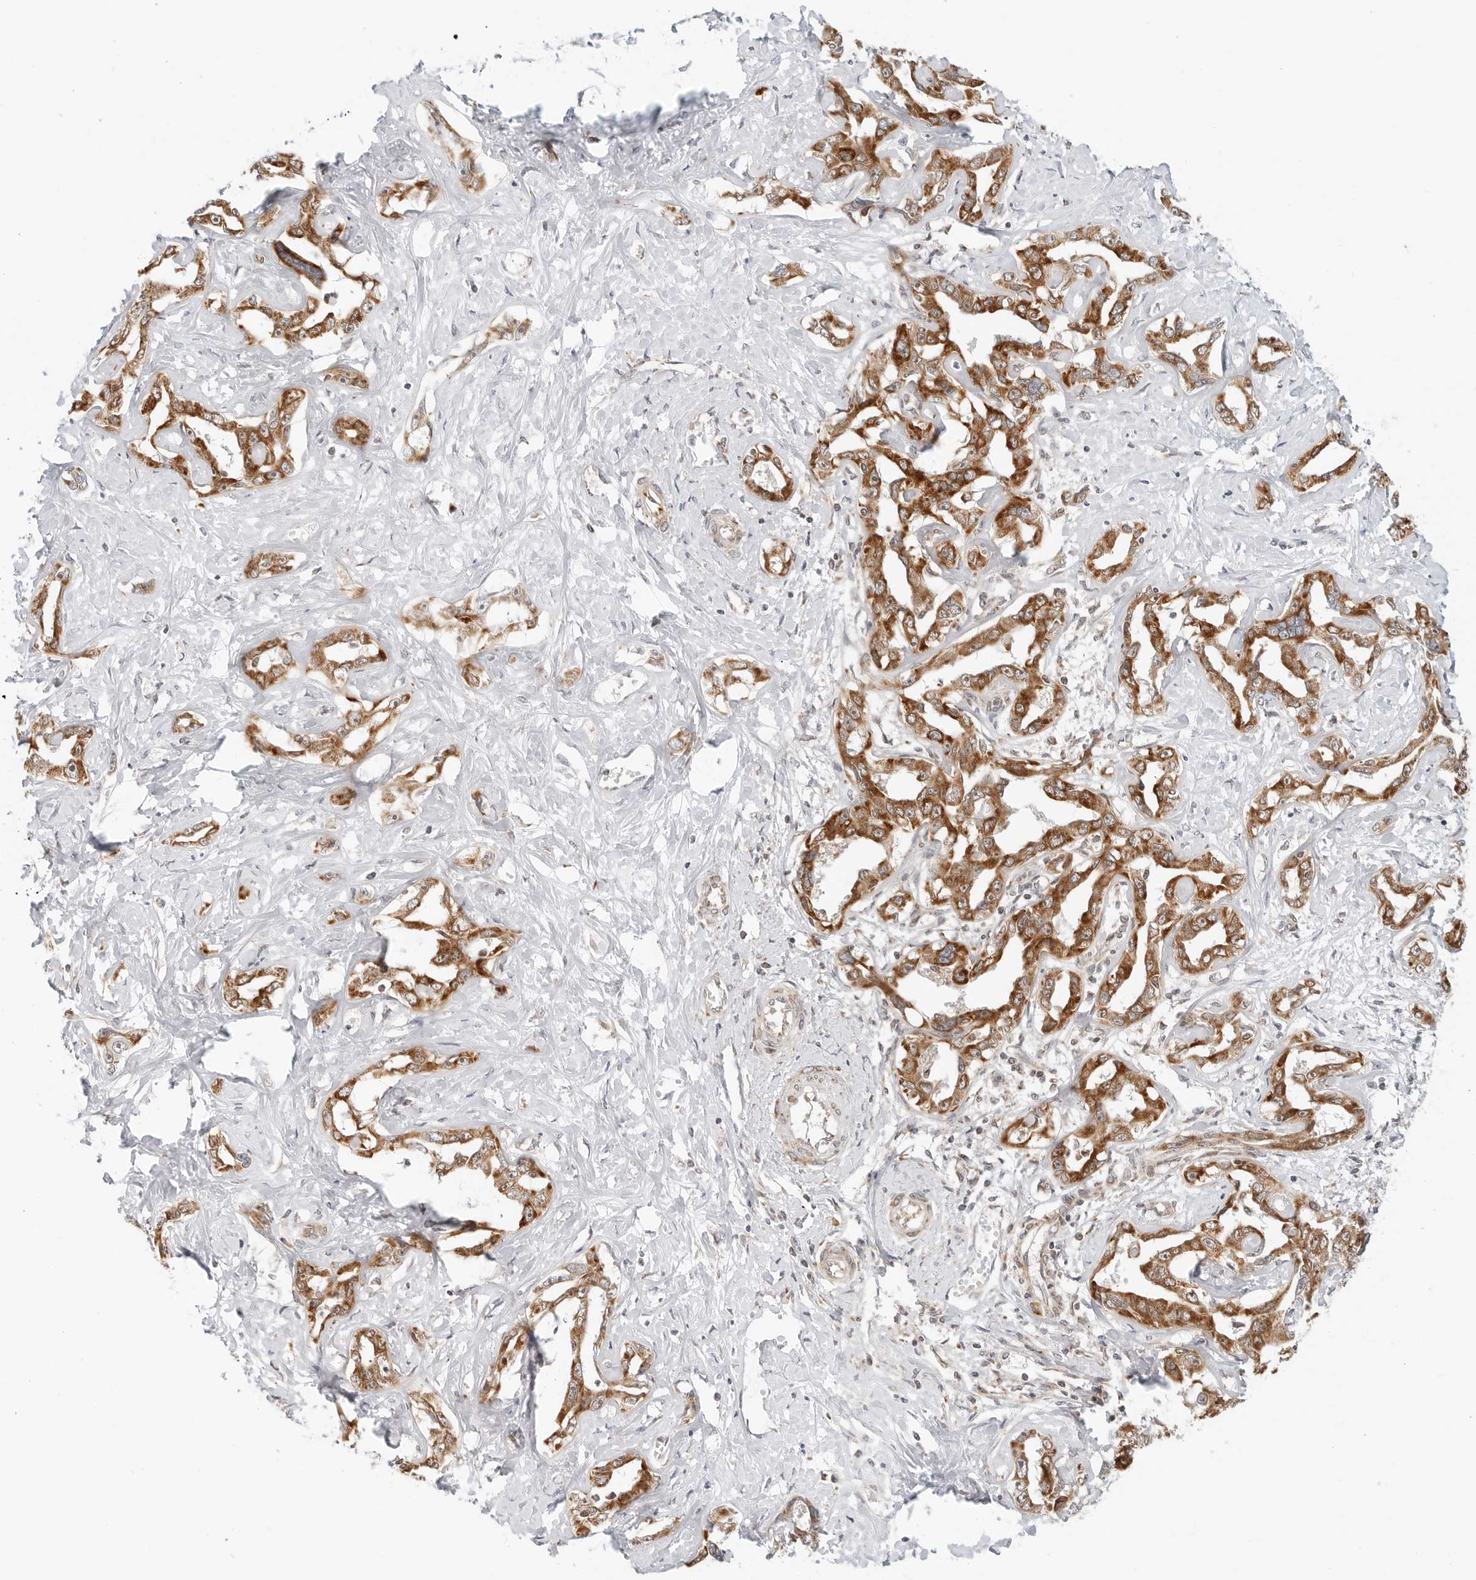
{"staining": {"intensity": "strong", "quantity": ">75%", "location": "cytoplasmic/membranous"}, "tissue": "liver cancer", "cell_type": "Tumor cells", "image_type": "cancer", "snomed": [{"axis": "morphology", "description": "Cholangiocarcinoma"}, {"axis": "topography", "description": "Liver"}], "caption": "Tumor cells show high levels of strong cytoplasmic/membranous positivity in approximately >75% of cells in human liver cancer (cholangiocarcinoma).", "gene": "POLR3GL", "patient": {"sex": "male", "age": 59}}